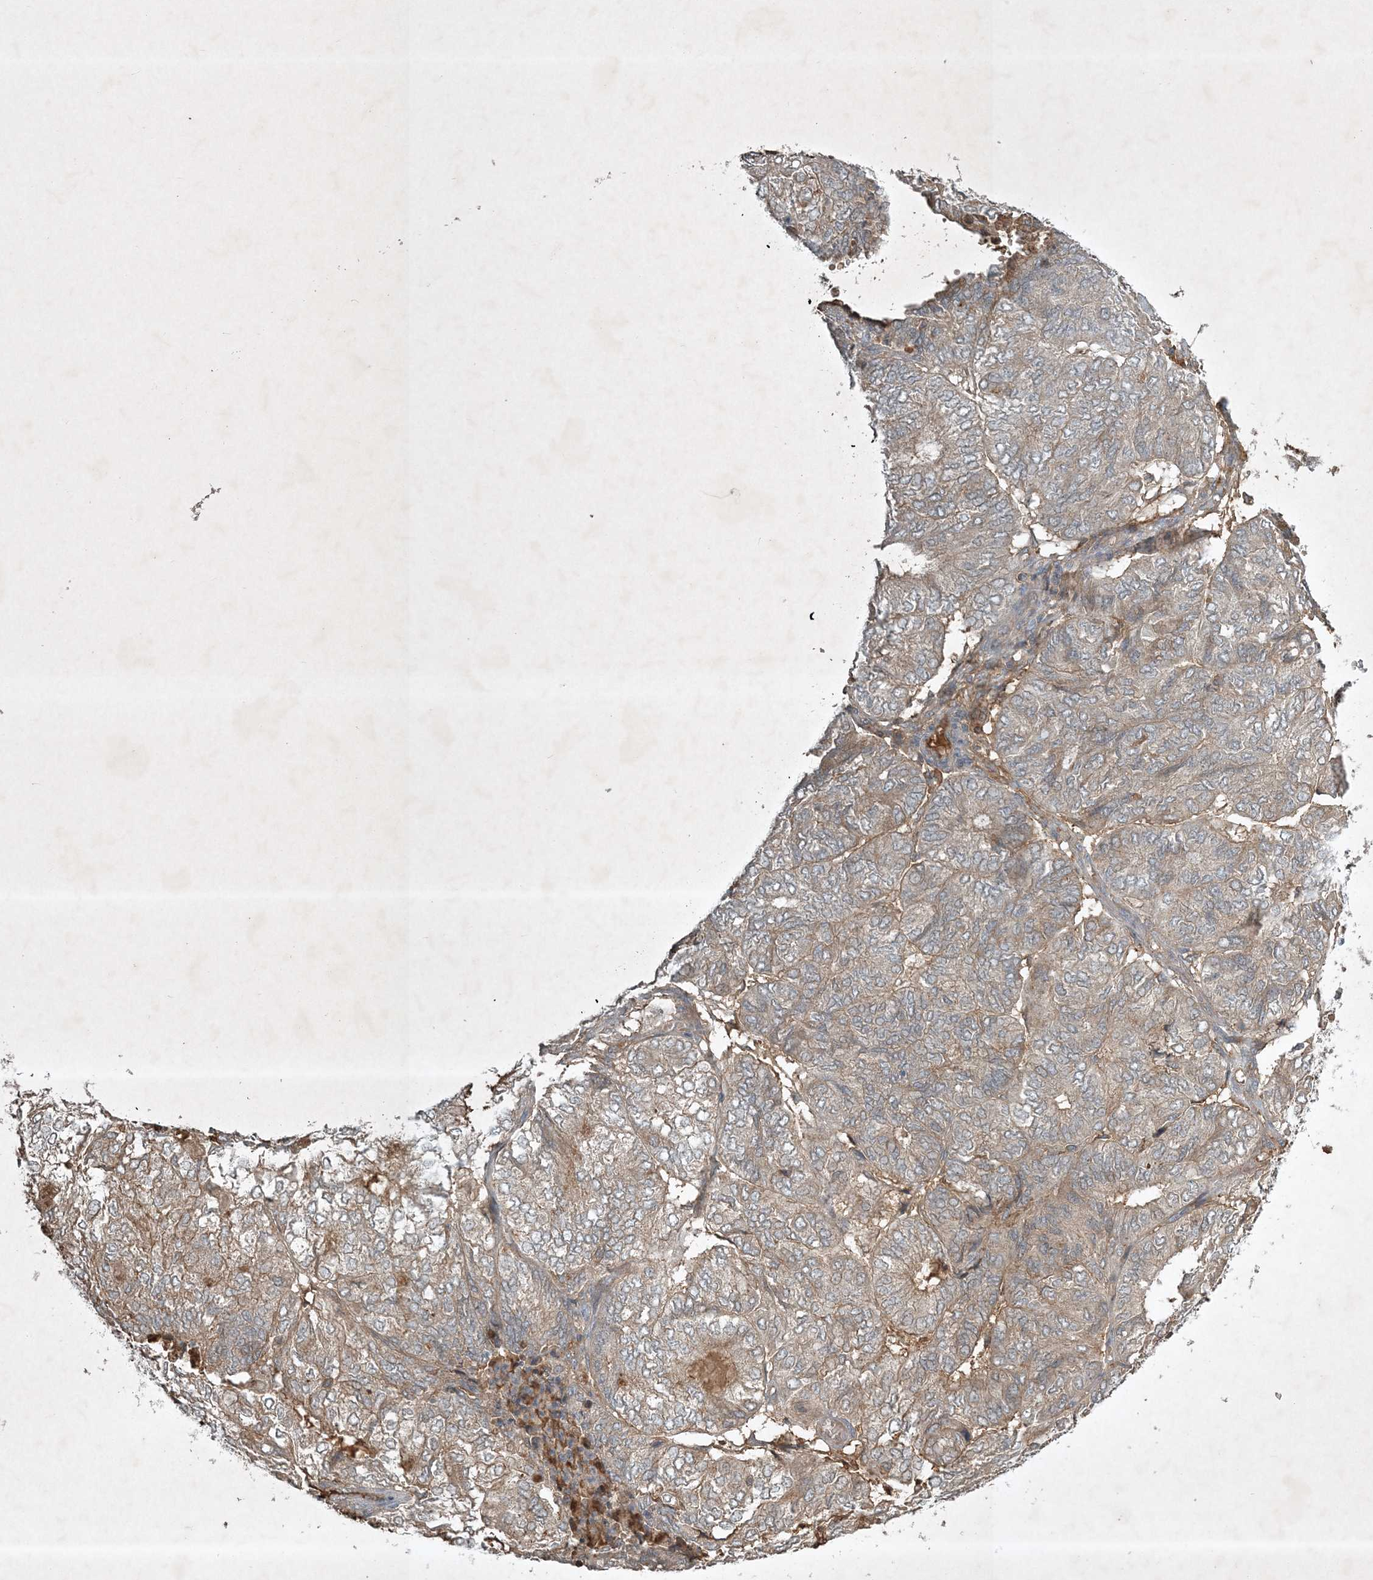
{"staining": {"intensity": "moderate", "quantity": "<25%", "location": "cytoplasmic/membranous"}, "tissue": "endometrial cancer", "cell_type": "Tumor cells", "image_type": "cancer", "snomed": [{"axis": "morphology", "description": "Adenocarcinoma, NOS"}, {"axis": "topography", "description": "Uterus"}], "caption": "A brown stain highlights moderate cytoplasmic/membranous expression of a protein in human adenocarcinoma (endometrial) tumor cells.", "gene": "TNFAIP6", "patient": {"sex": "female", "age": 60}}